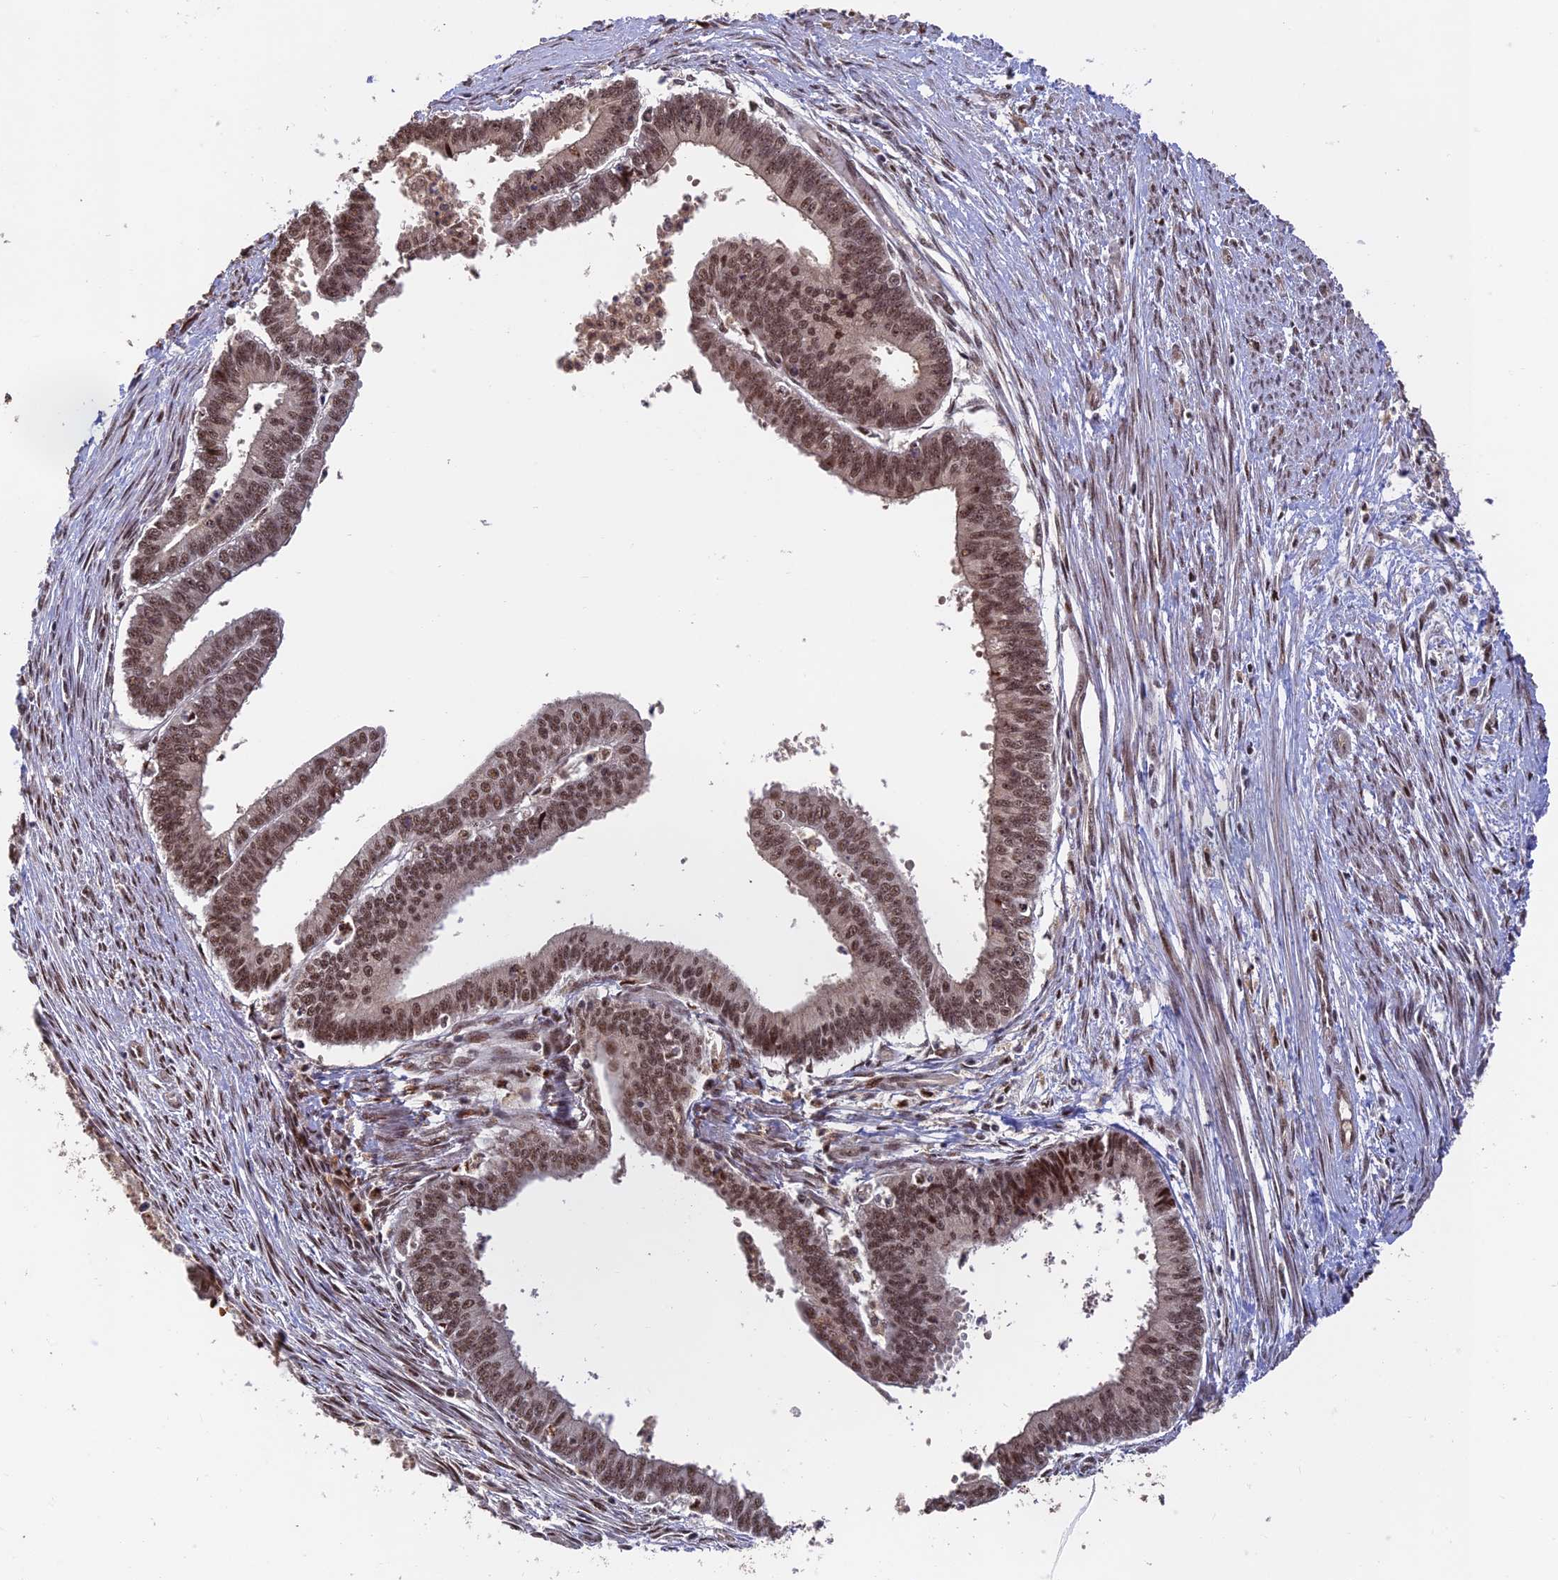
{"staining": {"intensity": "moderate", "quantity": "25%-75%", "location": "nuclear"}, "tissue": "endometrial cancer", "cell_type": "Tumor cells", "image_type": "cancer", "snomed": [{"axis": "morphology", "description": "Adenocarcinoma, NOS"}, {"axis": "topography", "description": "Endometrium"}], "caption": "Endometrial cancer stained for a protein (brown) displays moderate nuclear positive positivity in about 25%-75% of tumor cells.", "gene": "OSBPL1A", "patient": {"sex": "female", "age": 73}}